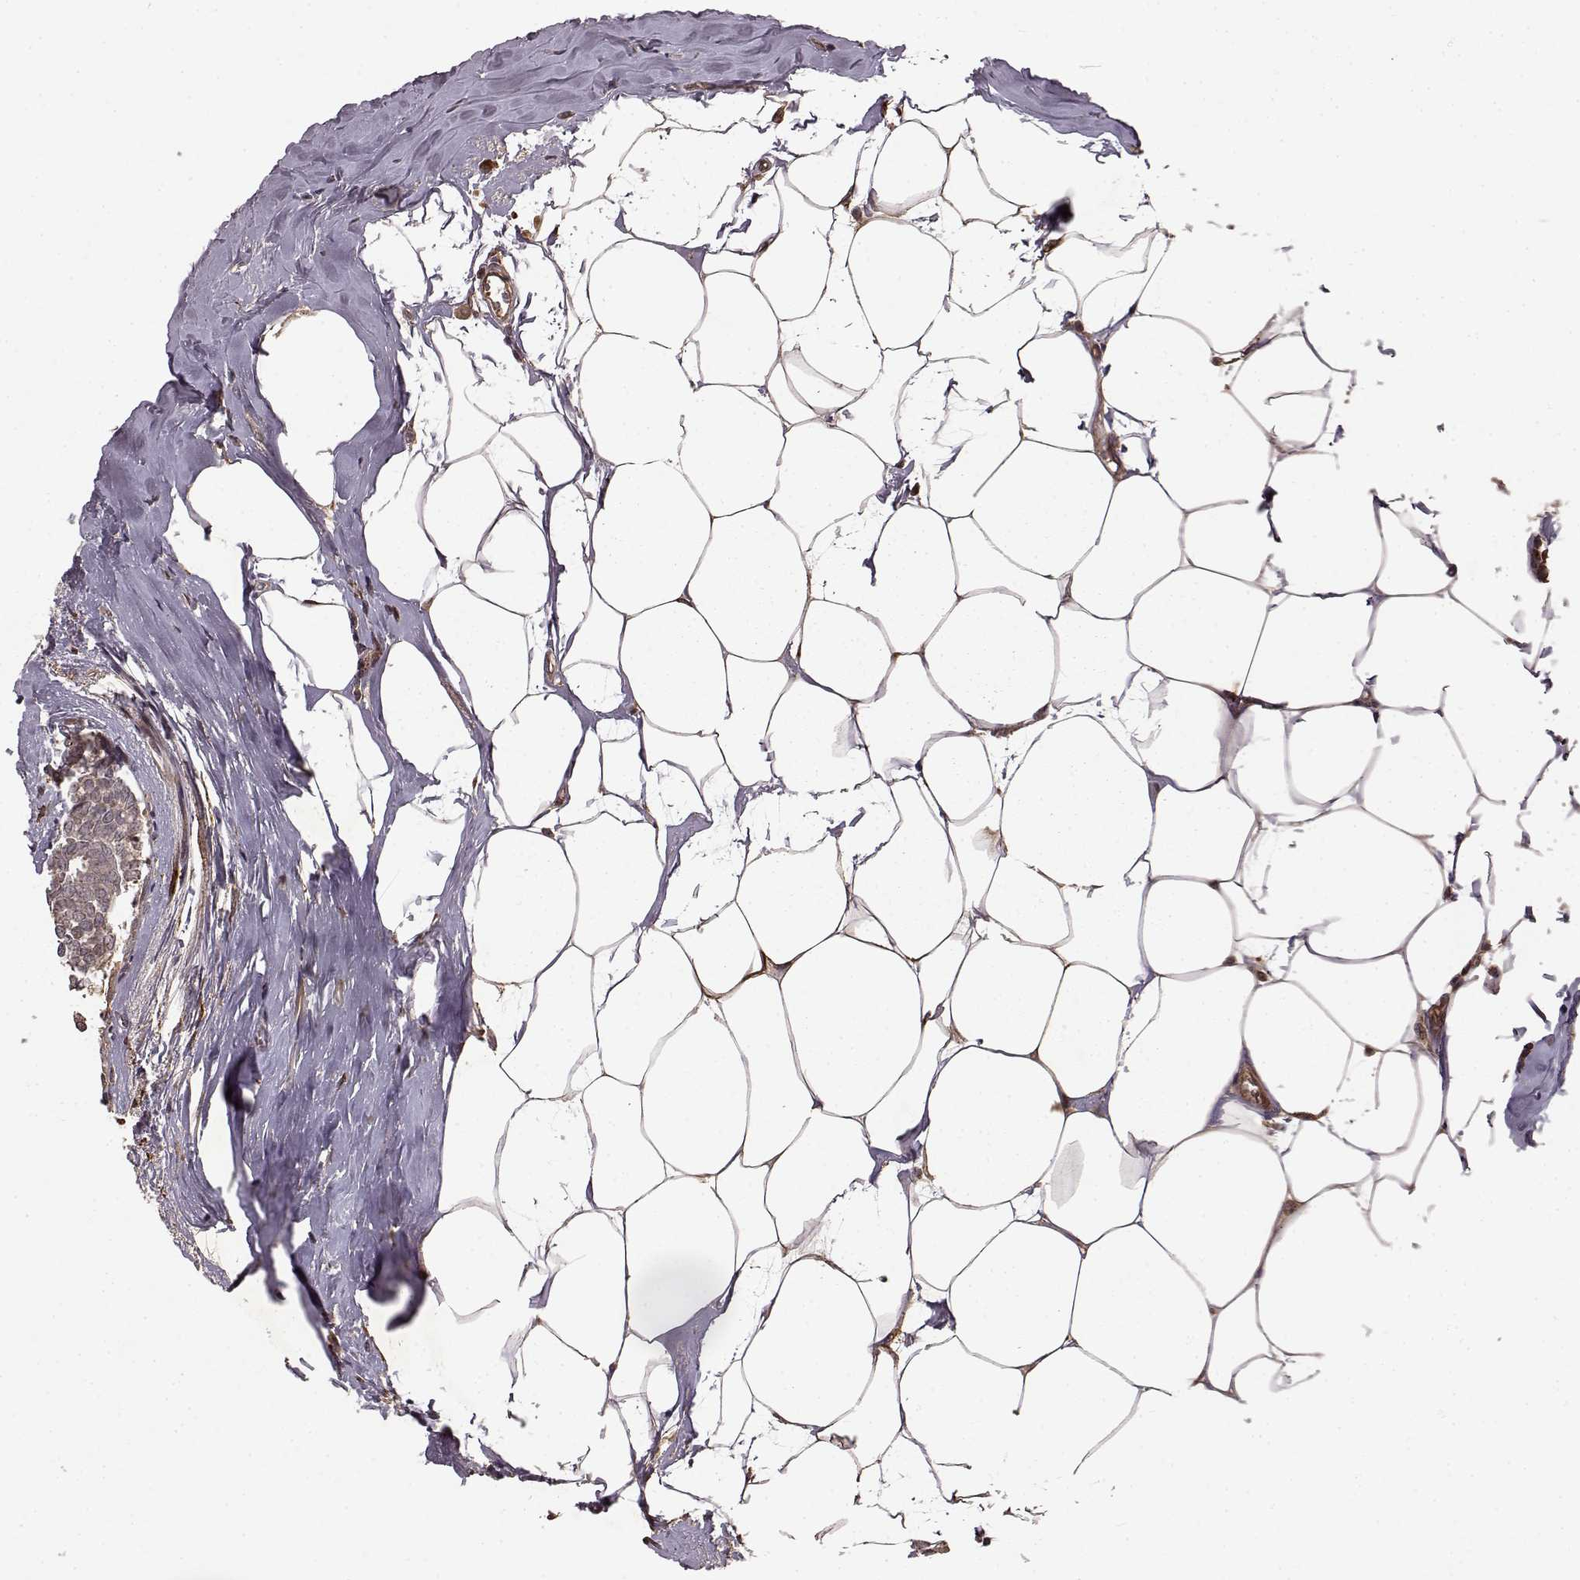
{"staining": {"intensity": "weak", "quantity": ">75%", "location": "cytoplasmic/membranous"}, "tissue": "breast cancer", "cell_type": "Tumor cells", "image_type": "cancer", "snomed": [{"axis": "morphology", "description": "Intraductal carcinoma, in situ"}, {"axis": "morphology", "description": "Duct carcinoma"}, {"axis": "morphology", "description": "Lobular carcinoma, in situ"}, {"axis": "topography", "description": "Breast"}], "caption": "This histopathology image reveals IHC staining of intraductal carcinoma,  in situ (breast), with low weak cytoplasmic/membranous positivity in about >75% of tumor cells.", "gene": "FSTL1", "patient": {"sex": "female", "age": 44}}